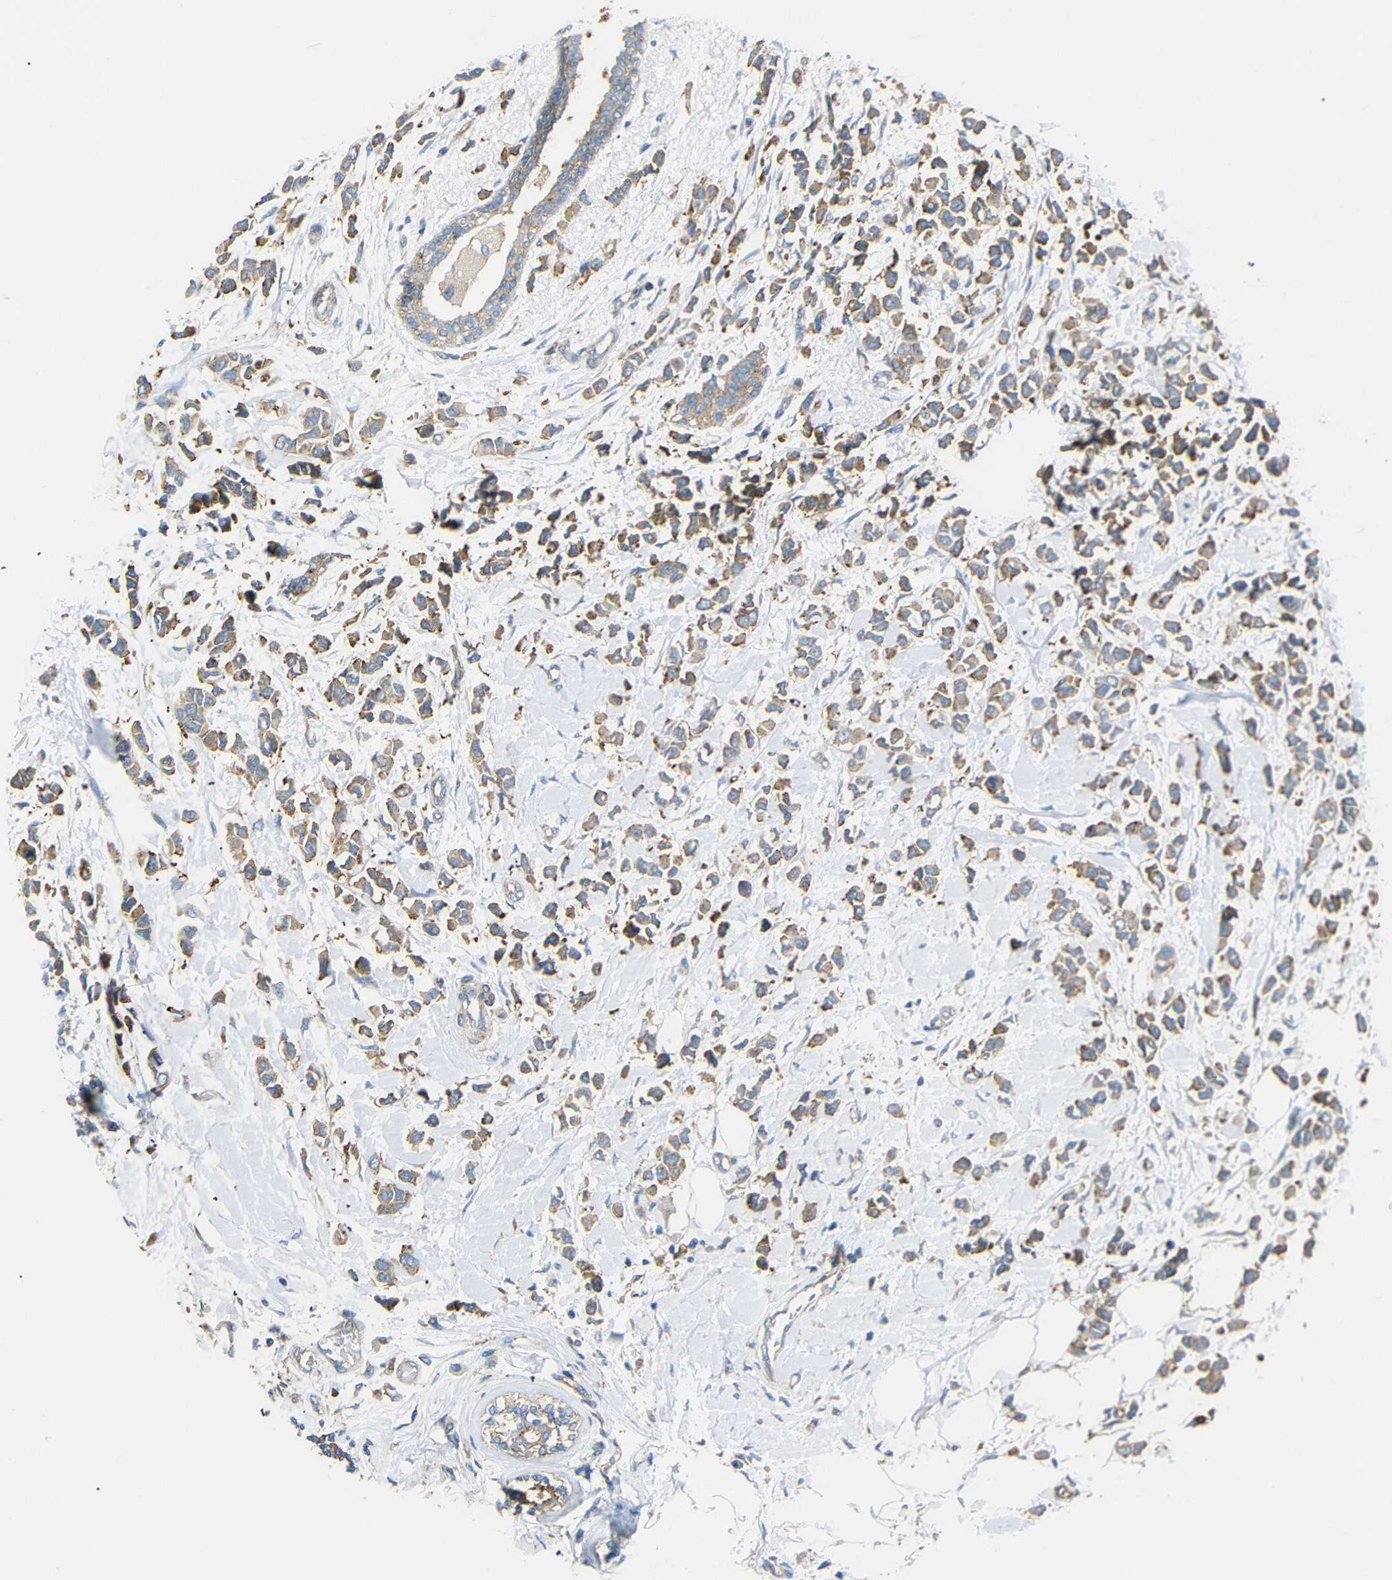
{"staining": {"intensity": "moderate", "quantity": ">75%", "location": "cytoplasmic/membranous"}, "tissue": "breast cancer", "cell_type": "Tumor cells", "image_type": "cancer", "snomed": [{"axis": "morphology", "description": "Lobular carcinoma"}, {"axis": "topography", "description": "Breast"}], "caption": "This is an image of immunohistochemistry (IHC) staining of breast lobular carcinoma, which shows moderate expression in the cytoplasmic/membranous of tumor cells.", "gene": "SYPL1", "patient": {"sex": "female", "age": 51}}